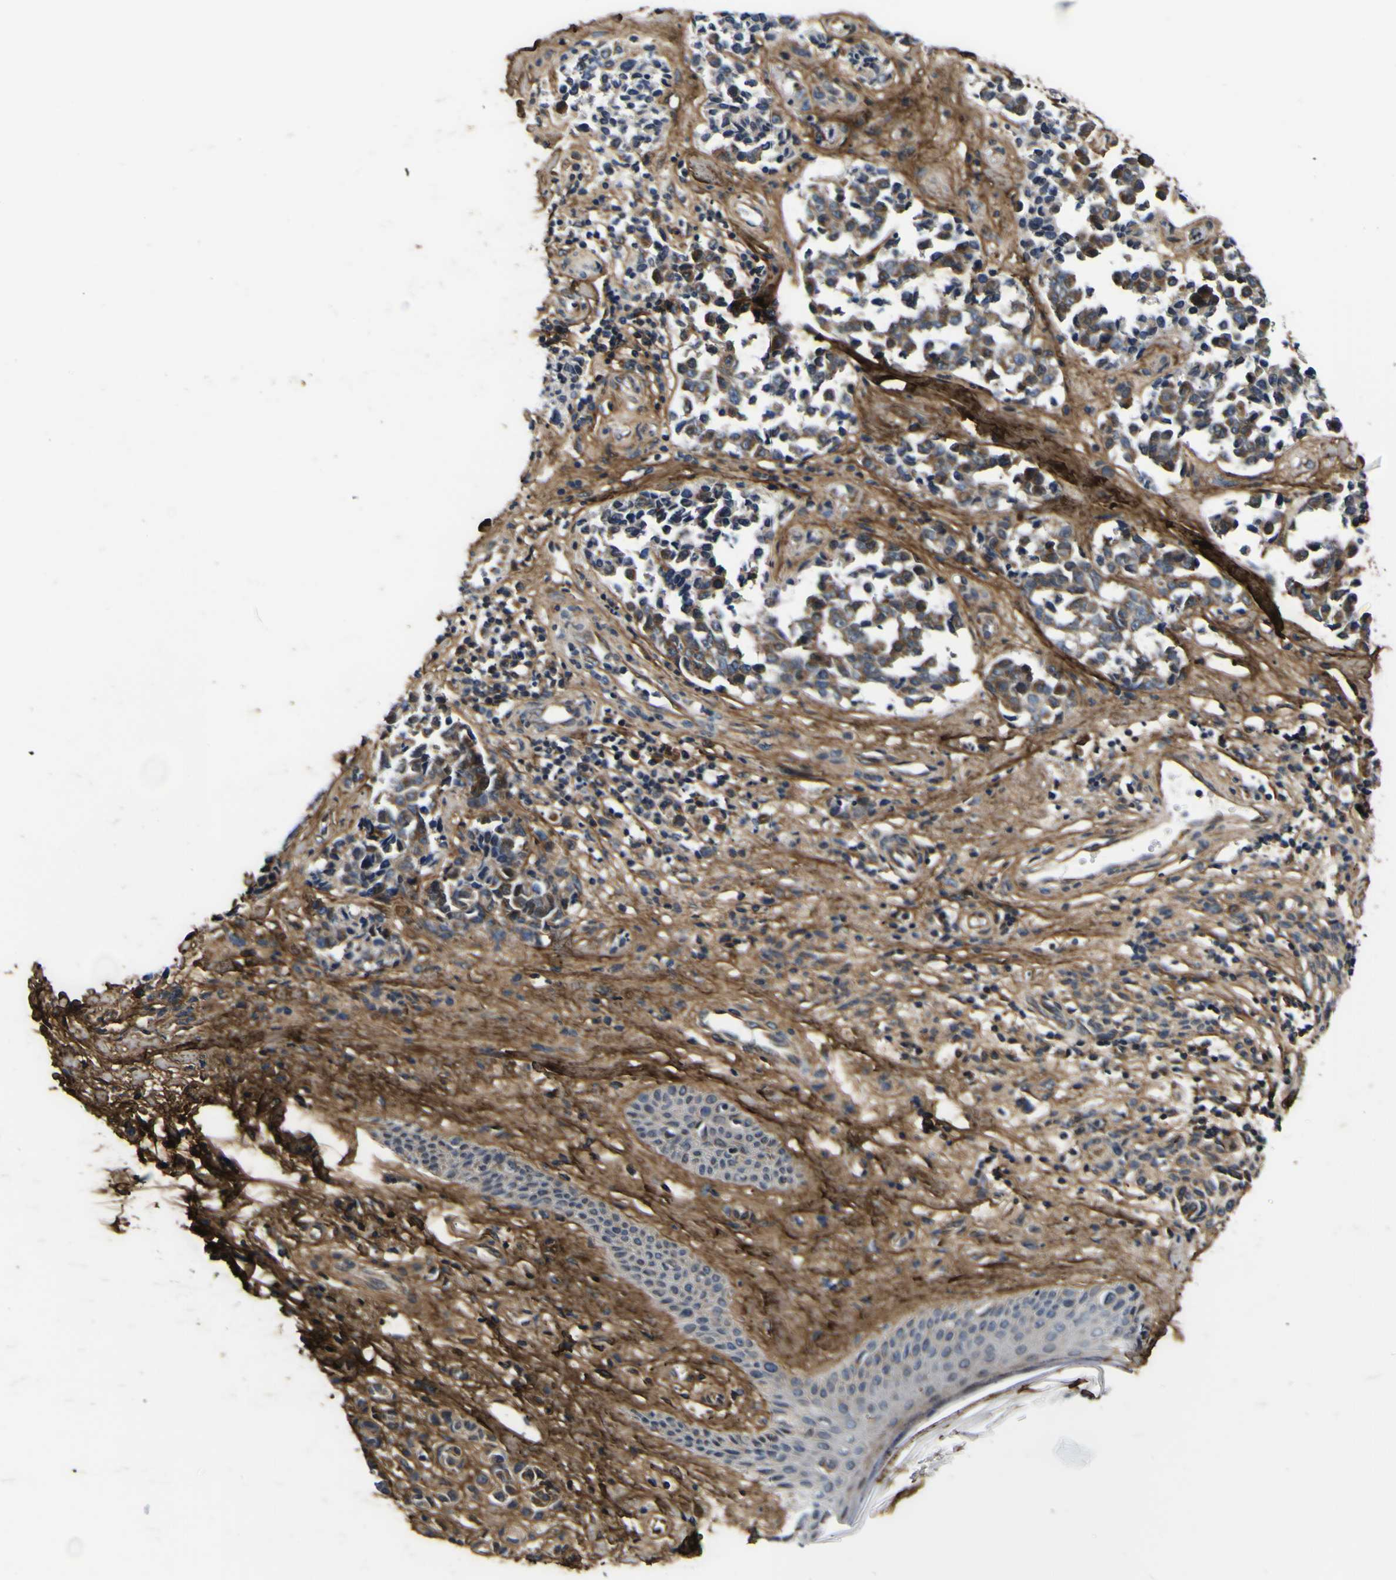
{"staining": {"intensity": "moderate", "quantity": ">75%", "location": "cytoplasmic/membranous"}, "tissue": "melanoma", "cell_type": "Tumor cells", "image_type": "cancer", "snomed": [{"axis": "morphology", "description": "Malignant melanoma, NOS"}, {"axis": "topography", "description": "Skin"}], "caption": "High-magnification brightfield microscopy of melanoma stained with DAB (3,3'-diaminobenzidine) (brown) and counterstained with hematoxylin (blue). tumor cells exhibit moderate cytoplasmic/membranous expression is present in about>75% of cells. (Stains: DAB (3,3'-diaminobenzidine) in brown, nuclei in blue, Microscopy: brightfield microscopy at high magnification).", "gene": "POSTN", "patient": {"sex": "female", "age": 64}}